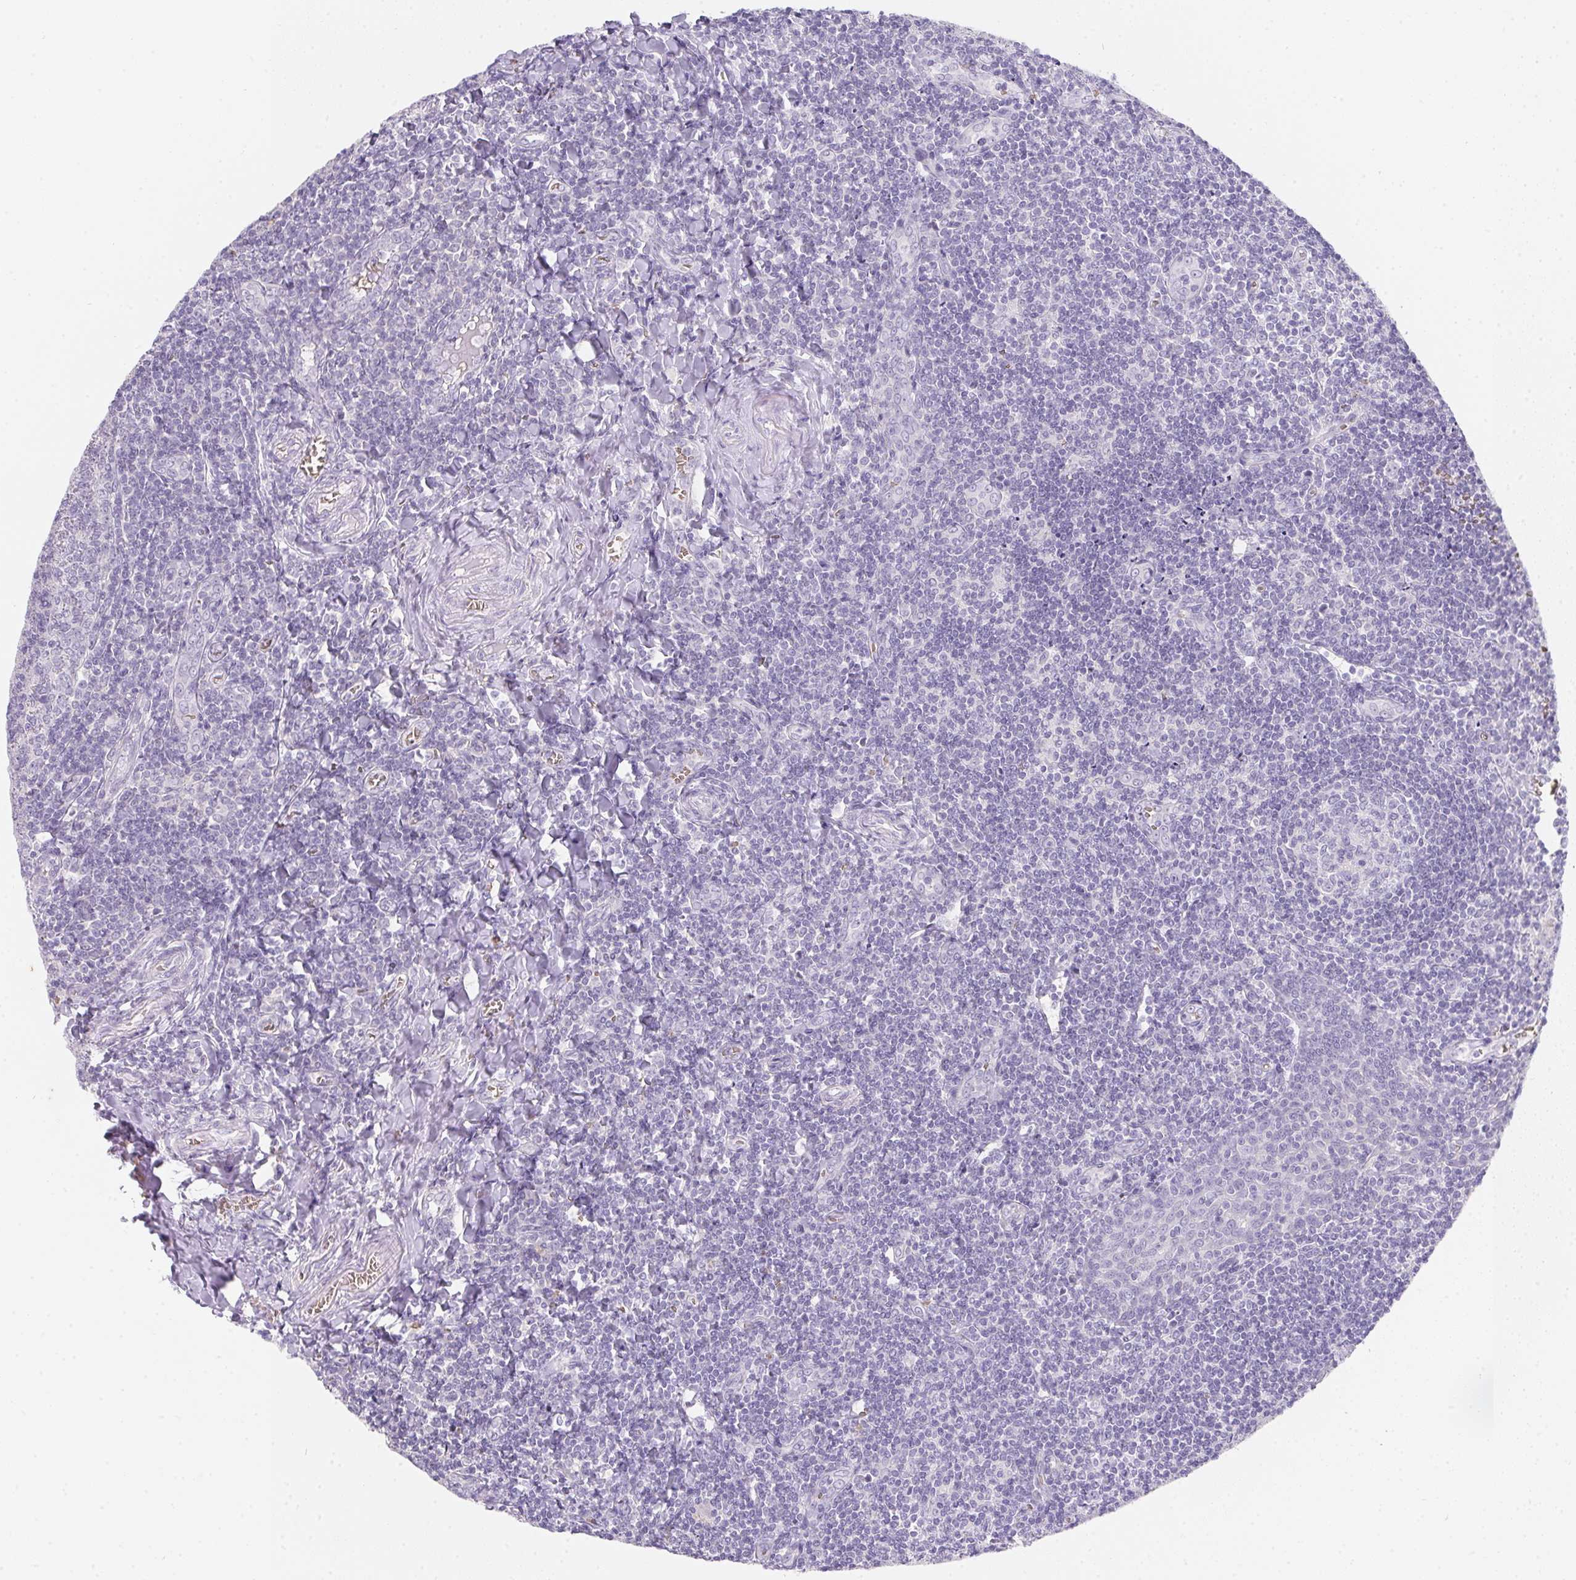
{"staining": {"intensity": "negative", "quantity": "none", "location": "none"}, "tissue": "tonsil", "cell_type": "Germinal center cells", "image_type": "normal", "snomed": [{"axis": "morphology", "description": "Normal tissue, NOS"}, {"axis": "morphology", "description": "Inflammation, NOS"}, {"axis": "topography", "description": "Tonsil"}], "caption": "The IHC image has no significant positivity in germinal center cells of tonsil.", "gene": "DCD", "patient": {"sex": "female", "age": 31}}